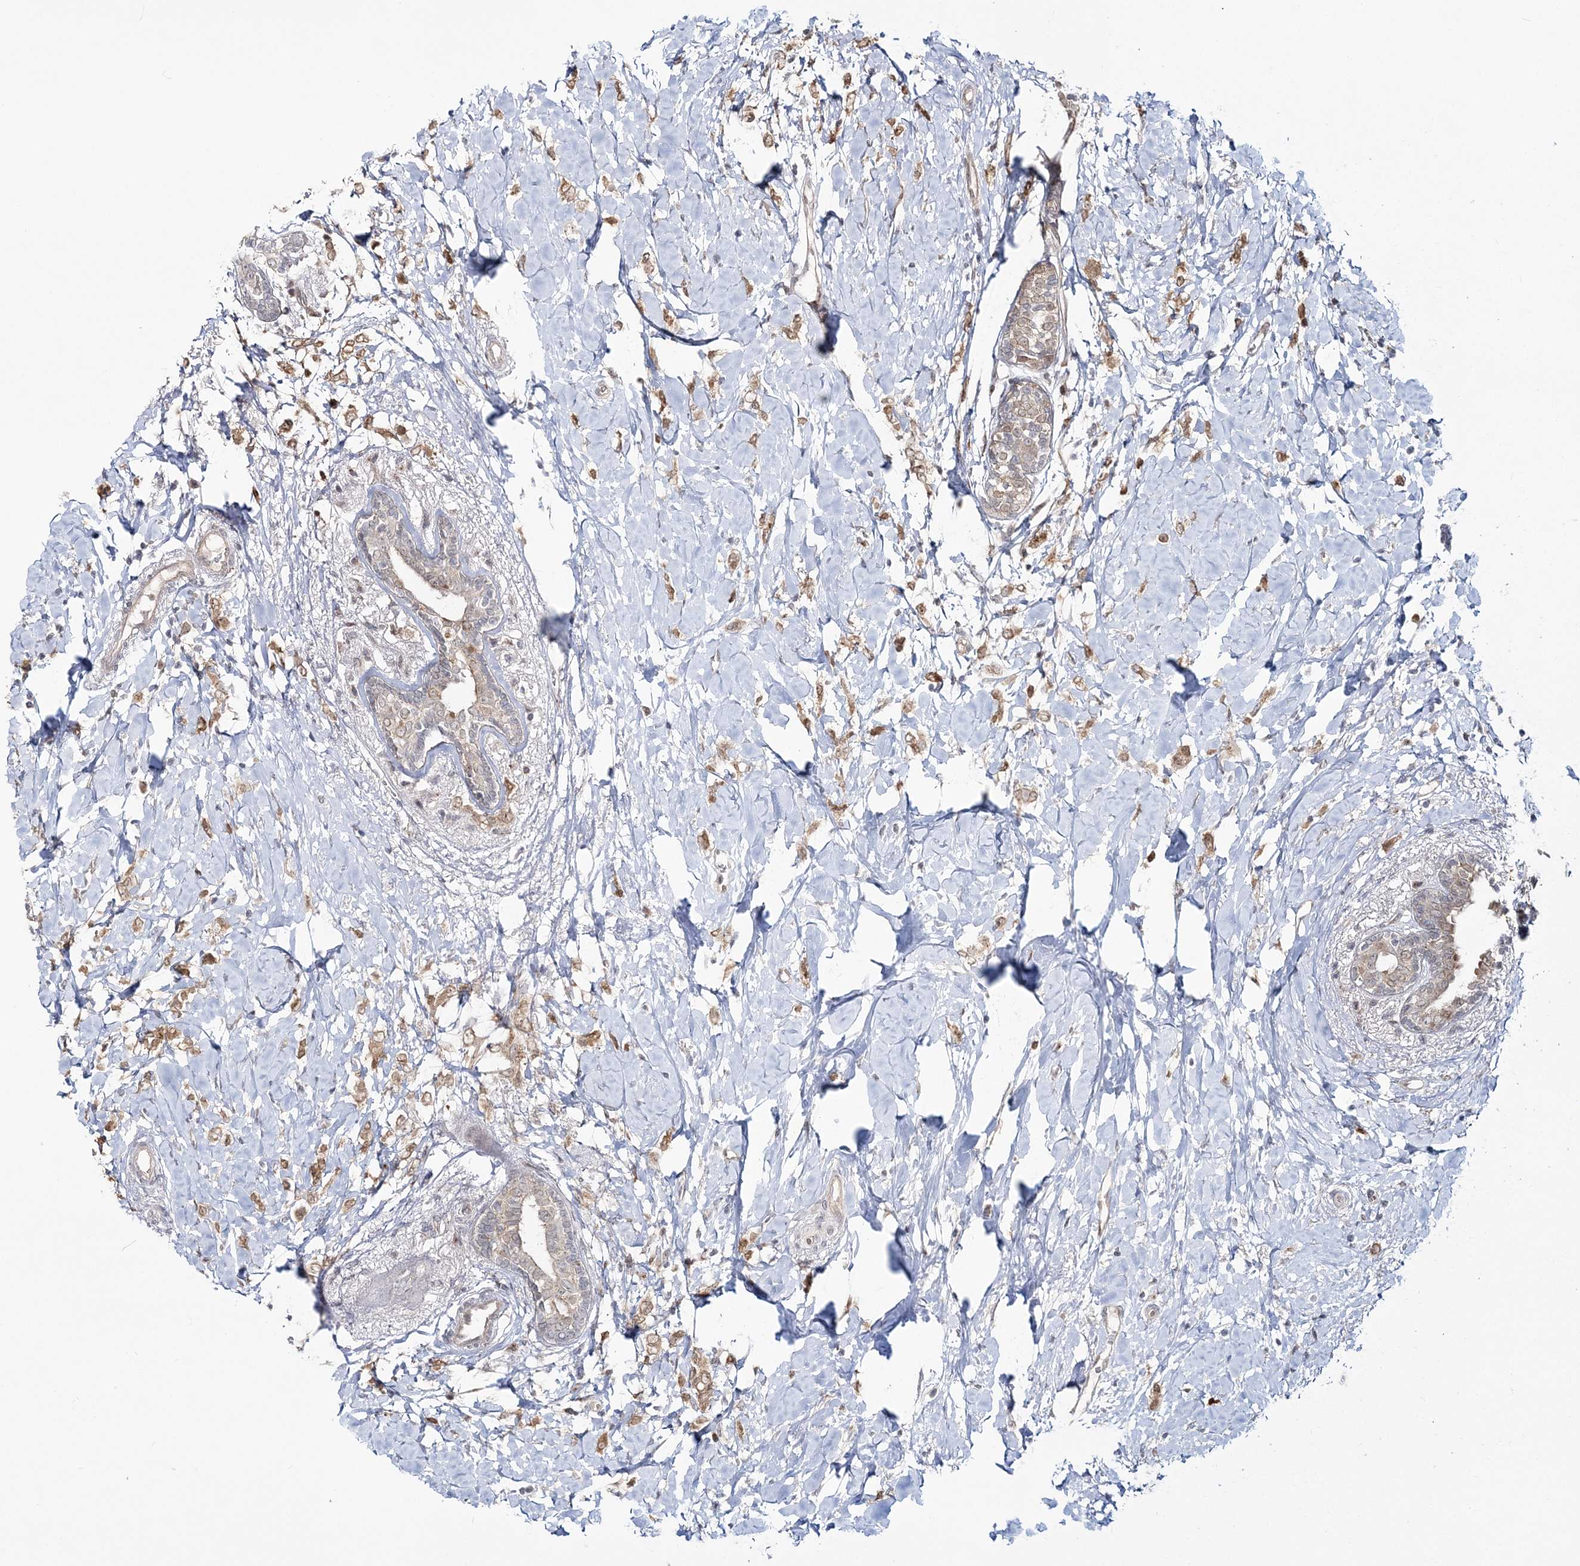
{"staining": {"intensity": "moderate", "quantity": ">75%", "location": "cytoplasmic/membranous"}, "tissue": "breast cancer", "cell_type": "Tumor cells", "image_type": "cancer", "snomed": [{"axis": "morphology", "description": "Normal tissue, NOS"}, {"axis": "morphology", "description": "Lobular carcinoma"}, {"axis": "topography", "description": "Breast"}], "caption": "Lobular carcinoma (breast) stained with a protein marker reveals moderate staining in tumor cells.", "gene": "ZFAND6", "patient": {"sex": "female", "age": 47}}